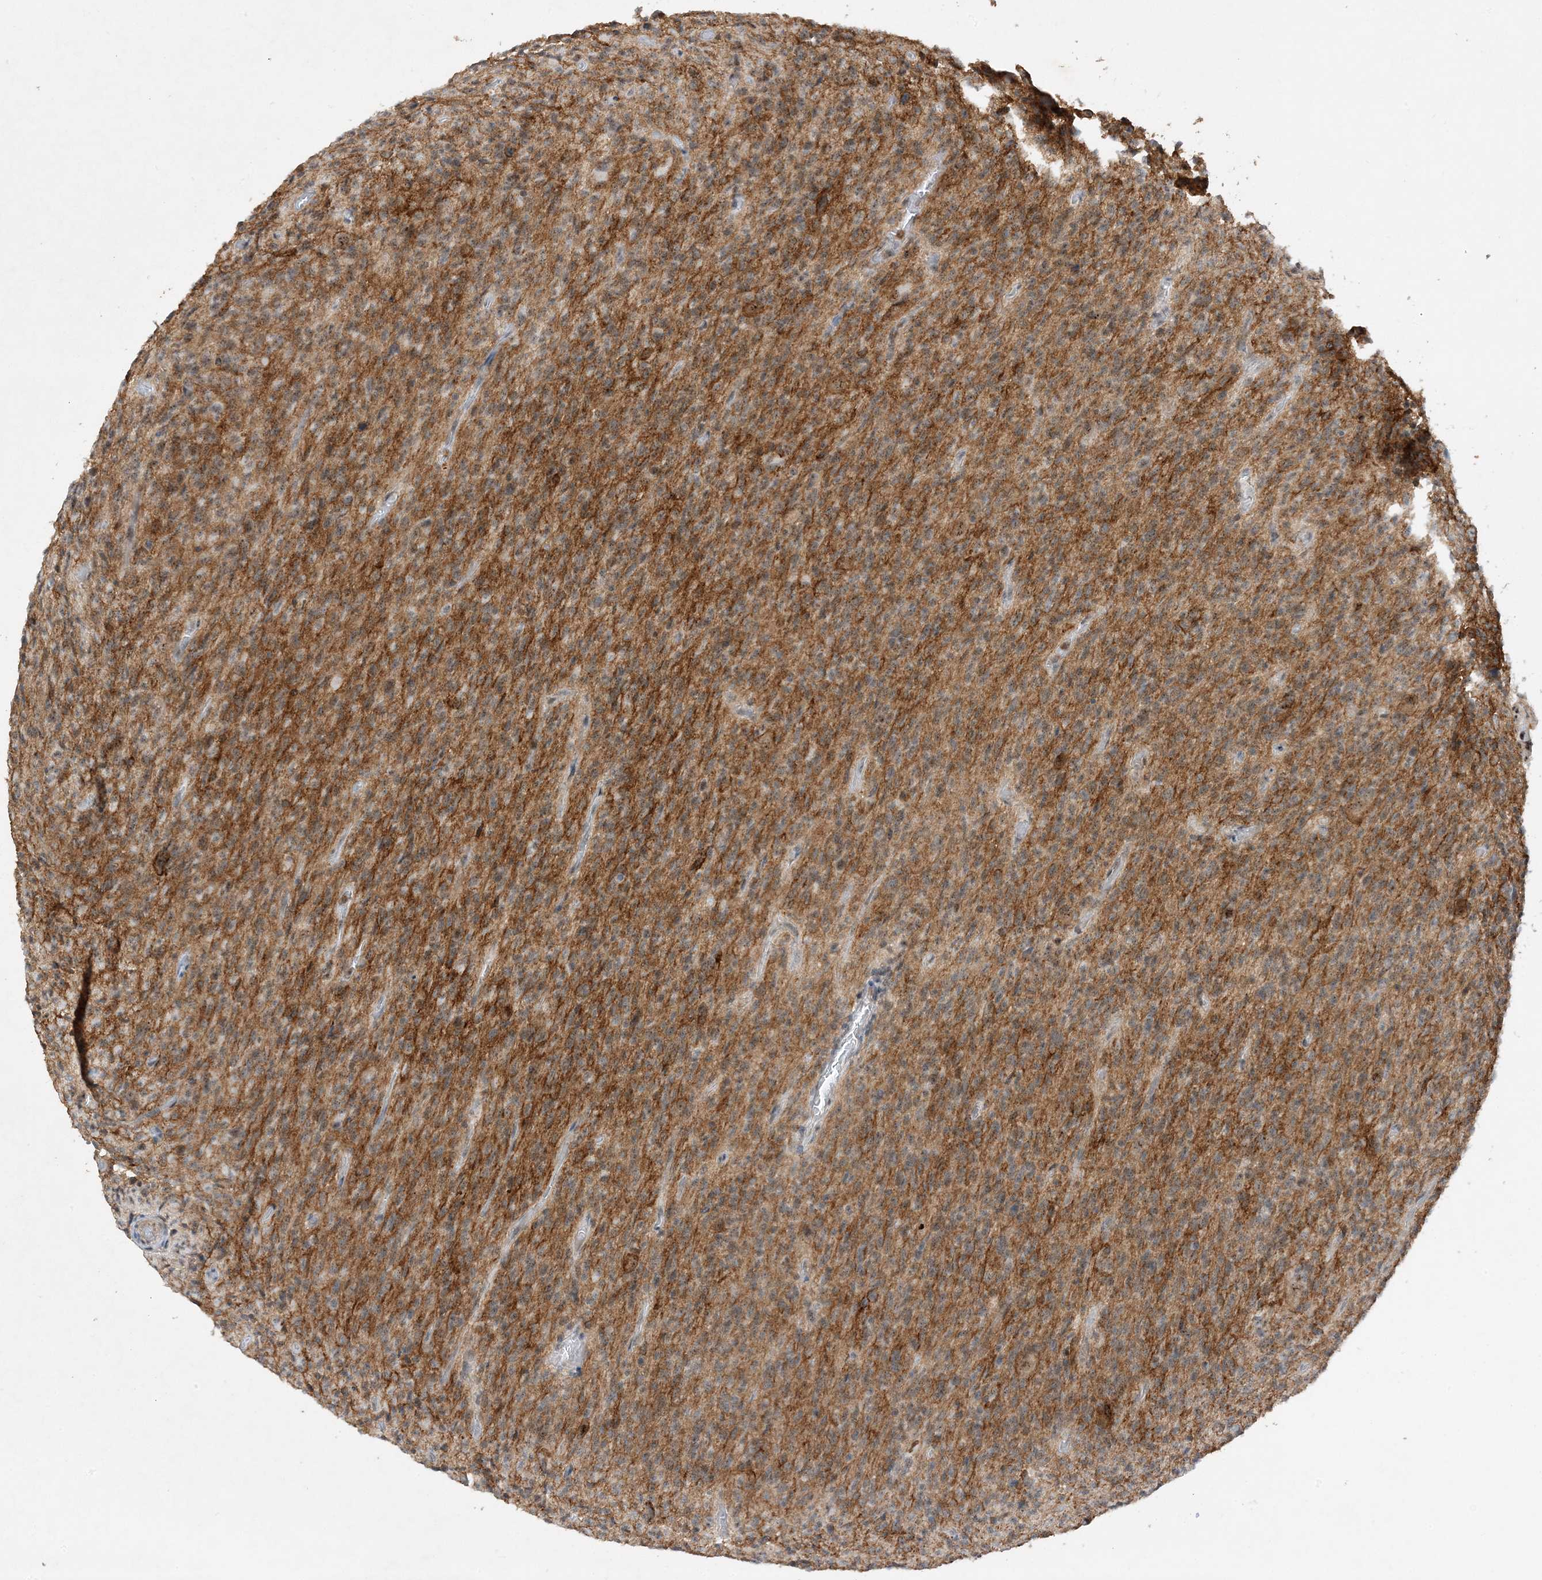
{"staining": {"intensity": "moderate", "quantity": ">75%", "location": "cytoplasmic/membranous"}, "tissue": "glioma", "cell_type": "Tumor cells", "image_type": "cancer", "snomed": [{"axis": "morphology", "description": "Glioma, malignant, High grade"}, {"axis": "topography", "description": "Brain"}], "caption": "Immunohistochemical staining of human high-grade glioma (malignant) shows medium levels of moderate cytoplasmic/membranous protein staining in about >75% of tumor cells. (IHC, brightfield microscopy, high magnification).", "gene": "MAST3", "patient": {"sex": "female", "age": 57}}